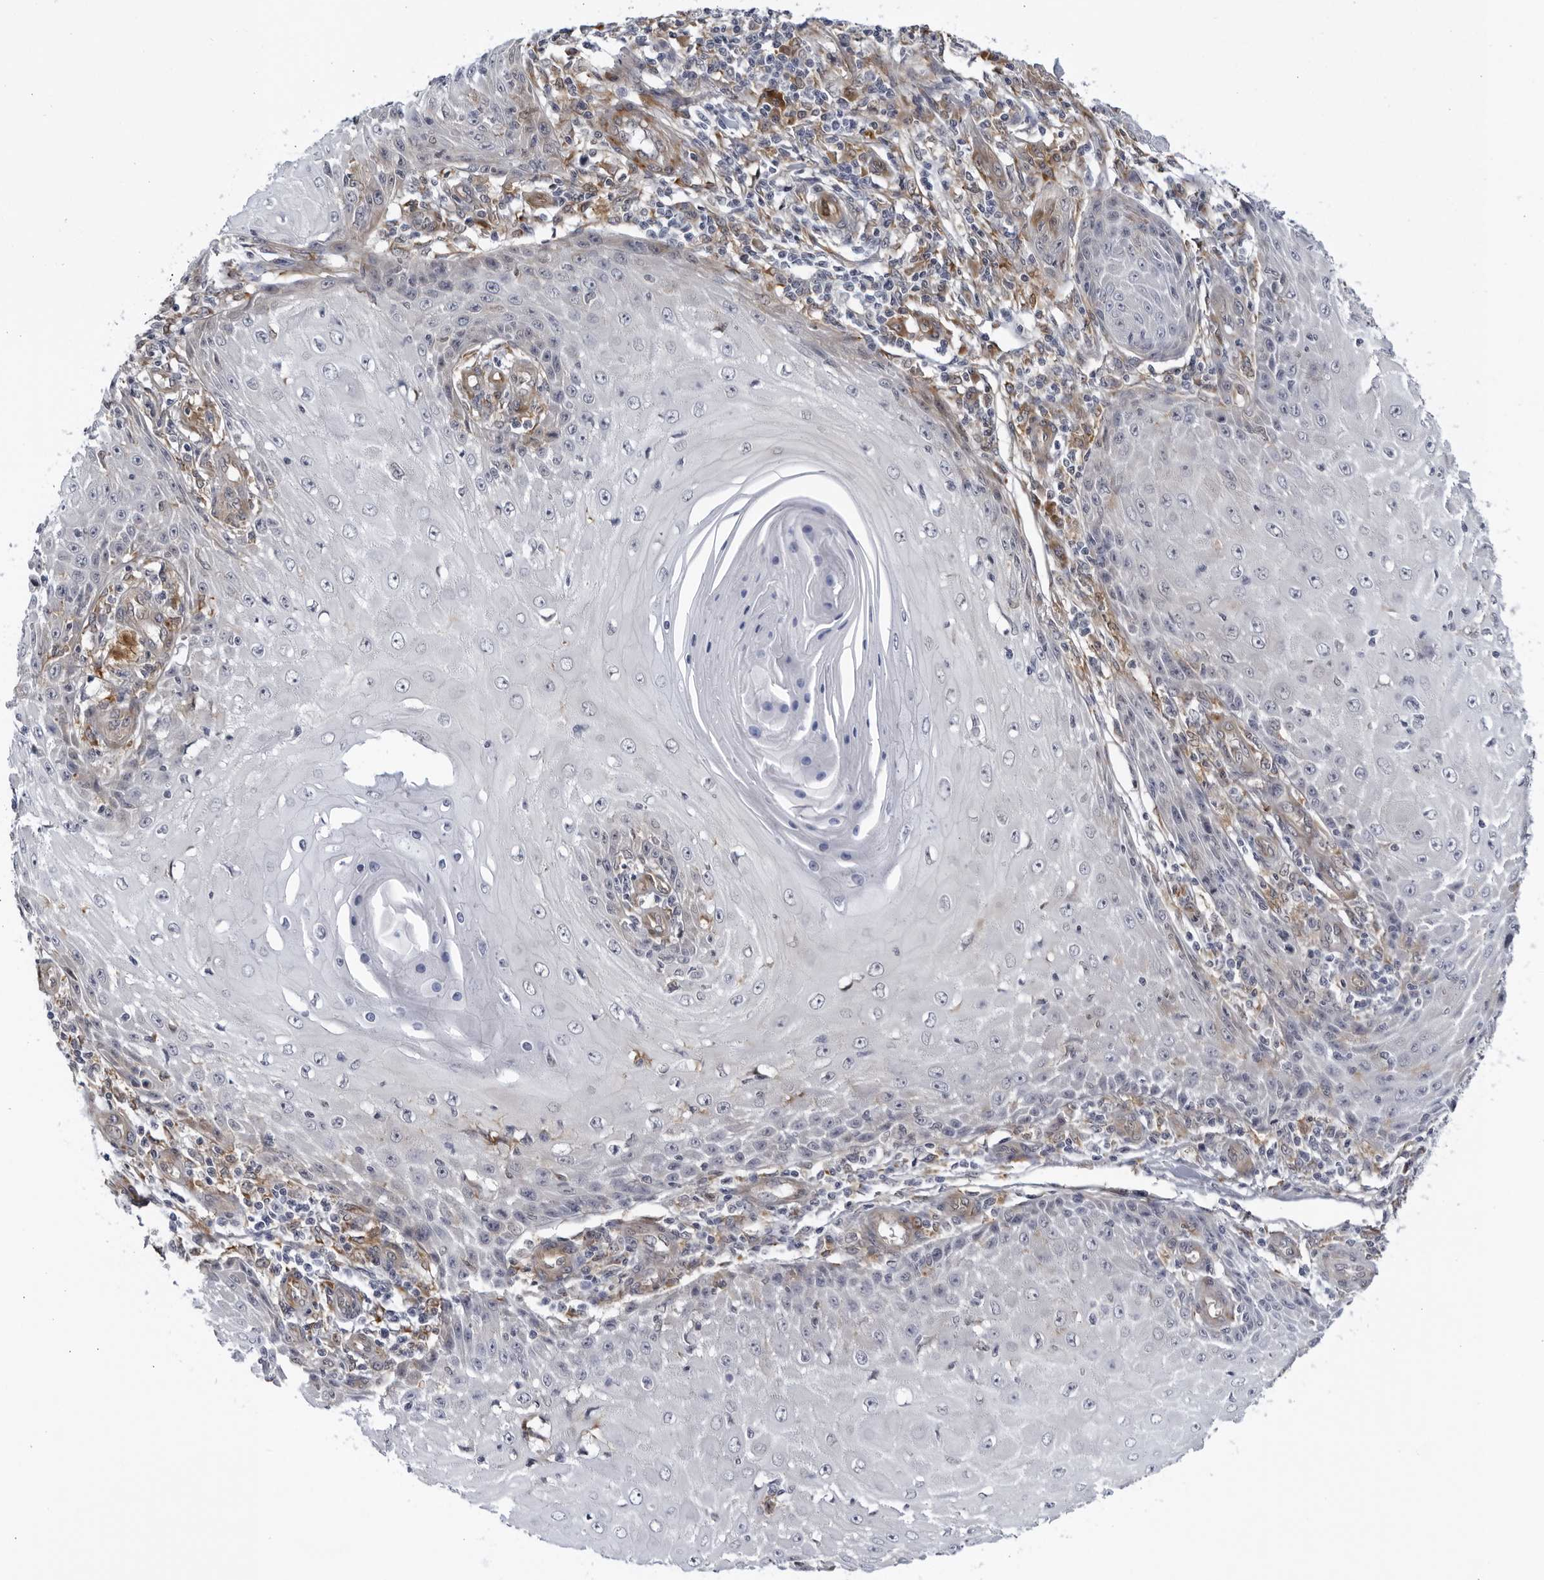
{"staining": {"intensity": "weak", "quantity": "<25%", "location": "cytoplasmic/membranous"}, "tissue": "skin cancer", "cell_type": "Tumor cells", "image_type": "cancer", "snomed": [{"axis": "morphology", "description": "Squamous cell carcinoma, NOS"}, {"axis": "topography", "description": "Skin"}], "caption": "Human squamous cell carcinoma (skin) stained for a protein using IHC shows no staining in tumor cells.", "gene": "BMP2K", "patient": {"sex": "female", "age": 73}}